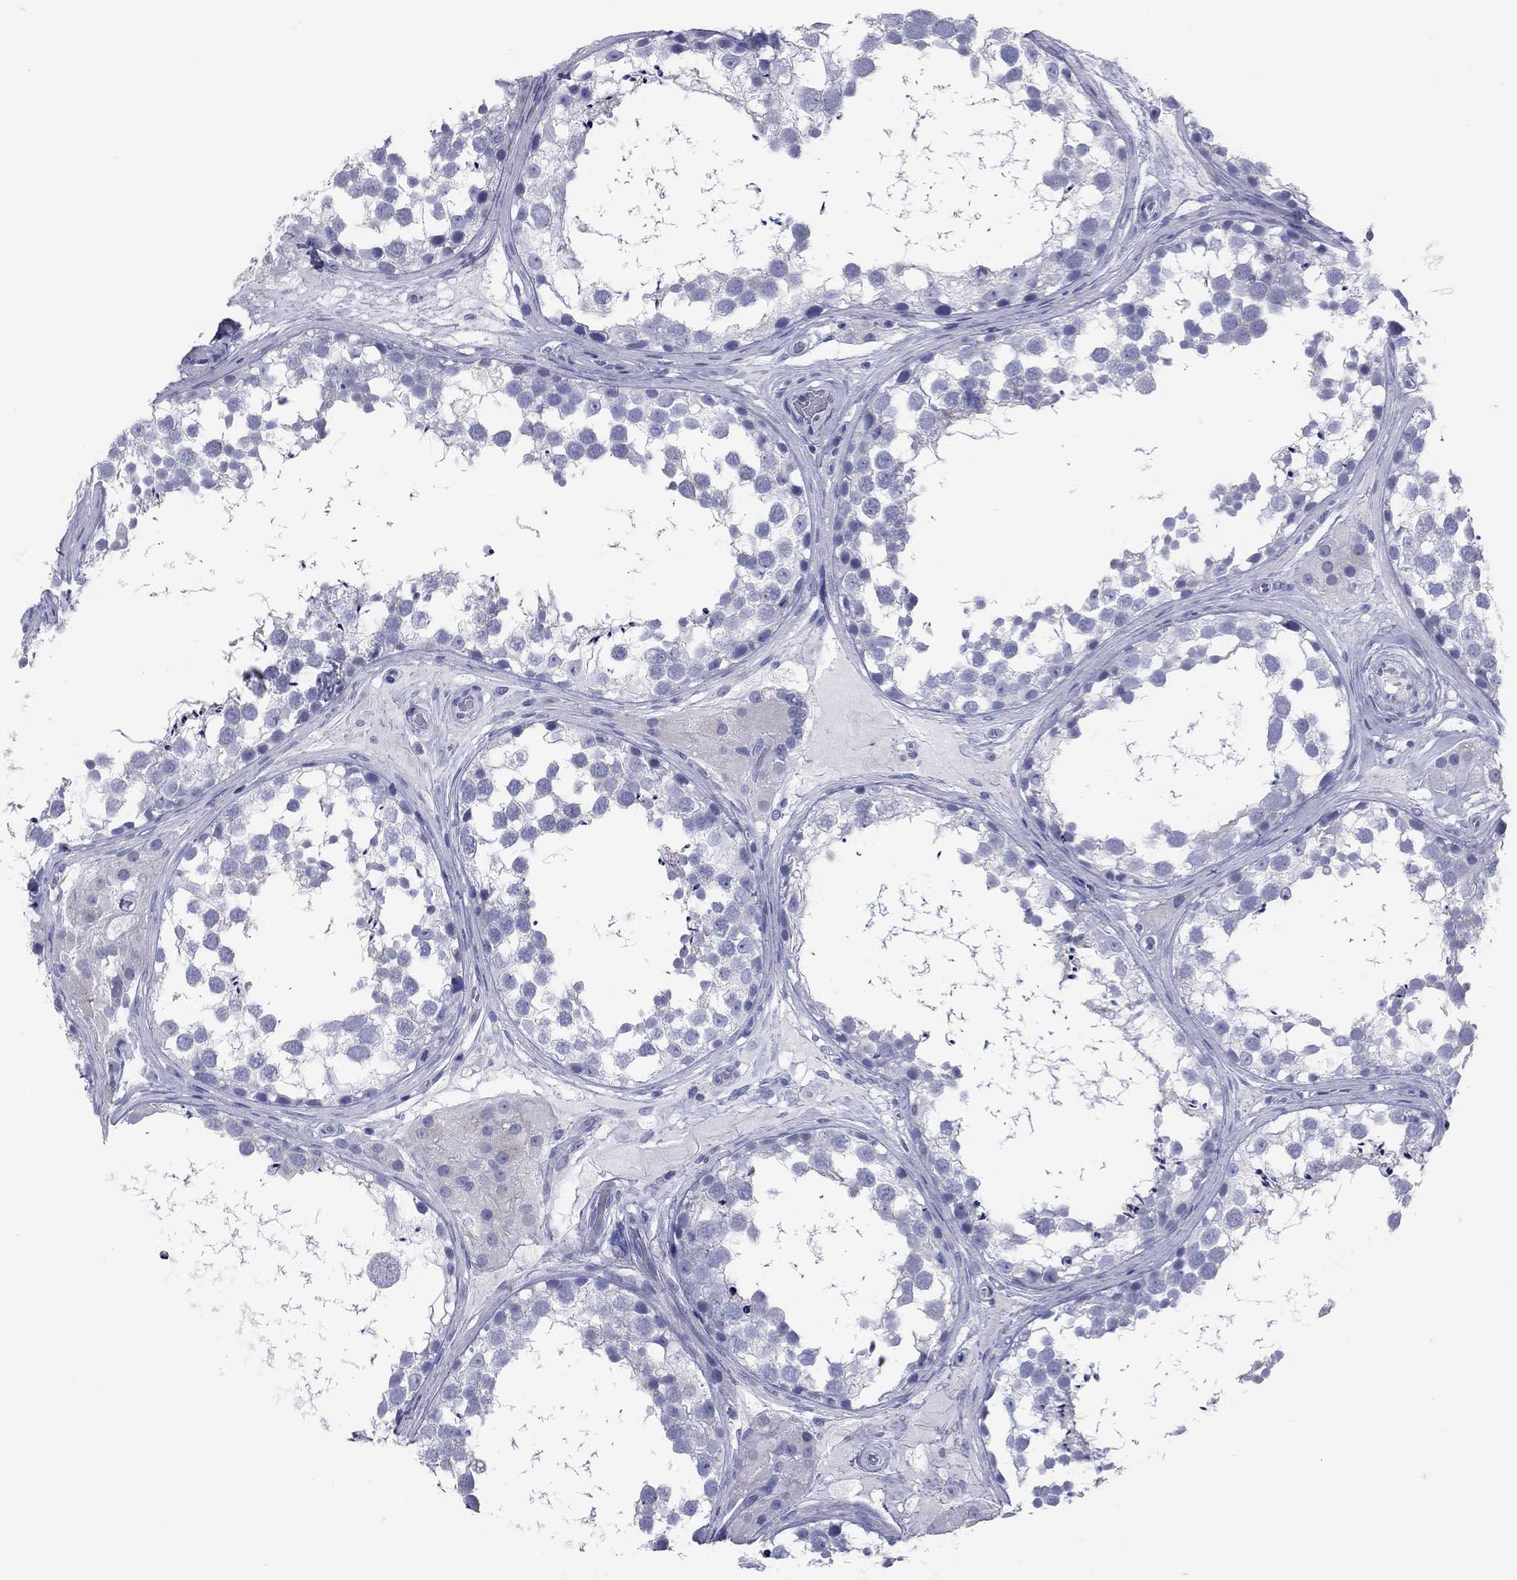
{"staining": {"intensity": "negative", "quantity": "none", "location": "none"}, "tissue": "testis", "cell_type": "Cells in seminiferous ducts", "image_type": "normal", "snomed": [{"axis": "morphology", "description": "Normal tissue, NOS"}, {"axis": "morphology", "description": "Seminoma, NOS"}, {"axis": "topography", "description": "Testis"}], "caption": "There is no significant expression in cells in seminiferous ducts of testis. (Brightfield microscopy of DAB (3,3'-diaminobenzidine) immunohistochemistry (IHC) at high magnification).", "gene": "VSIG10", "patient": {"sex": "male", "age": 65}}